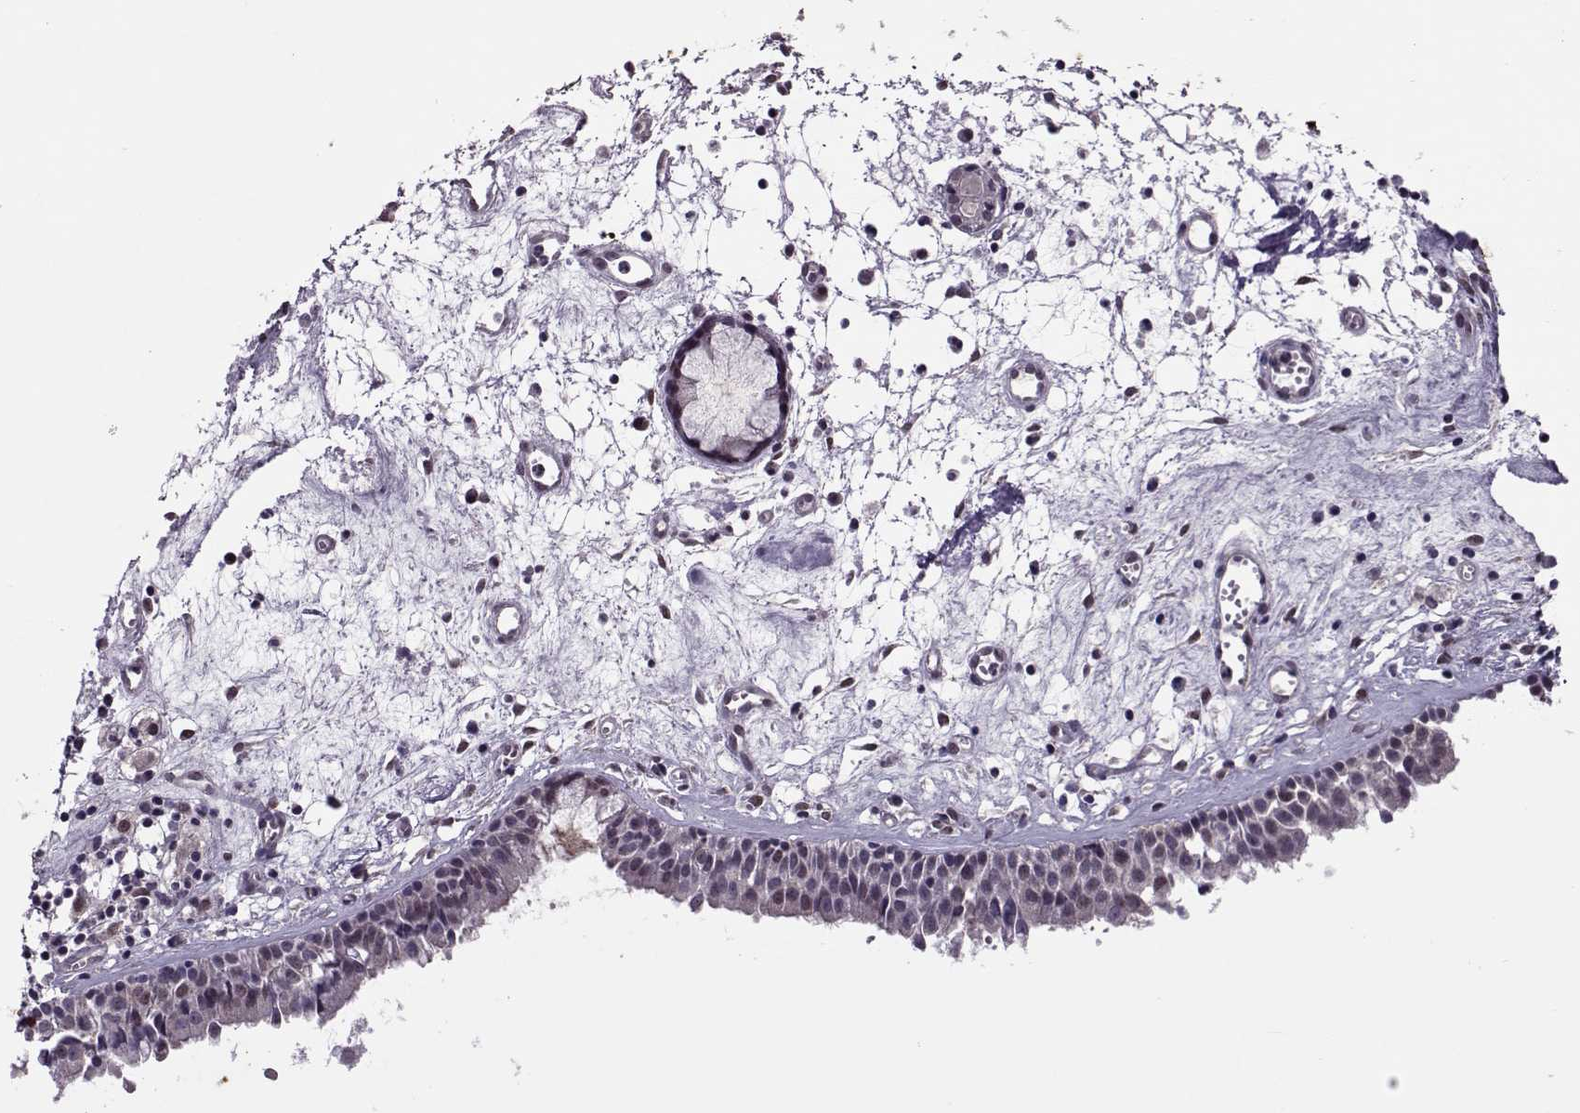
{"staining": {"intensity": "negative", "quantity": "none", "location": "none"}, "tissue": "nasopharynx", "cell_type": "Respiratory epithelial cells", "image_type": "normal", "snomed": [{"axis": "morphology", "description": "Normal tissue, NOS"}, {"axis": "topography", "description": "Nasopharynx"}], "caption": "Nasopharynx was stained to show a protein in brown. There is no significant expression in respiratory epithelial cells. (DAB (3,3'-diaminobenzidine) immunohistochemistry (IHC), high magnification).", "gene": "CDK4", "patient": {"sex": "male", "age": 61}}